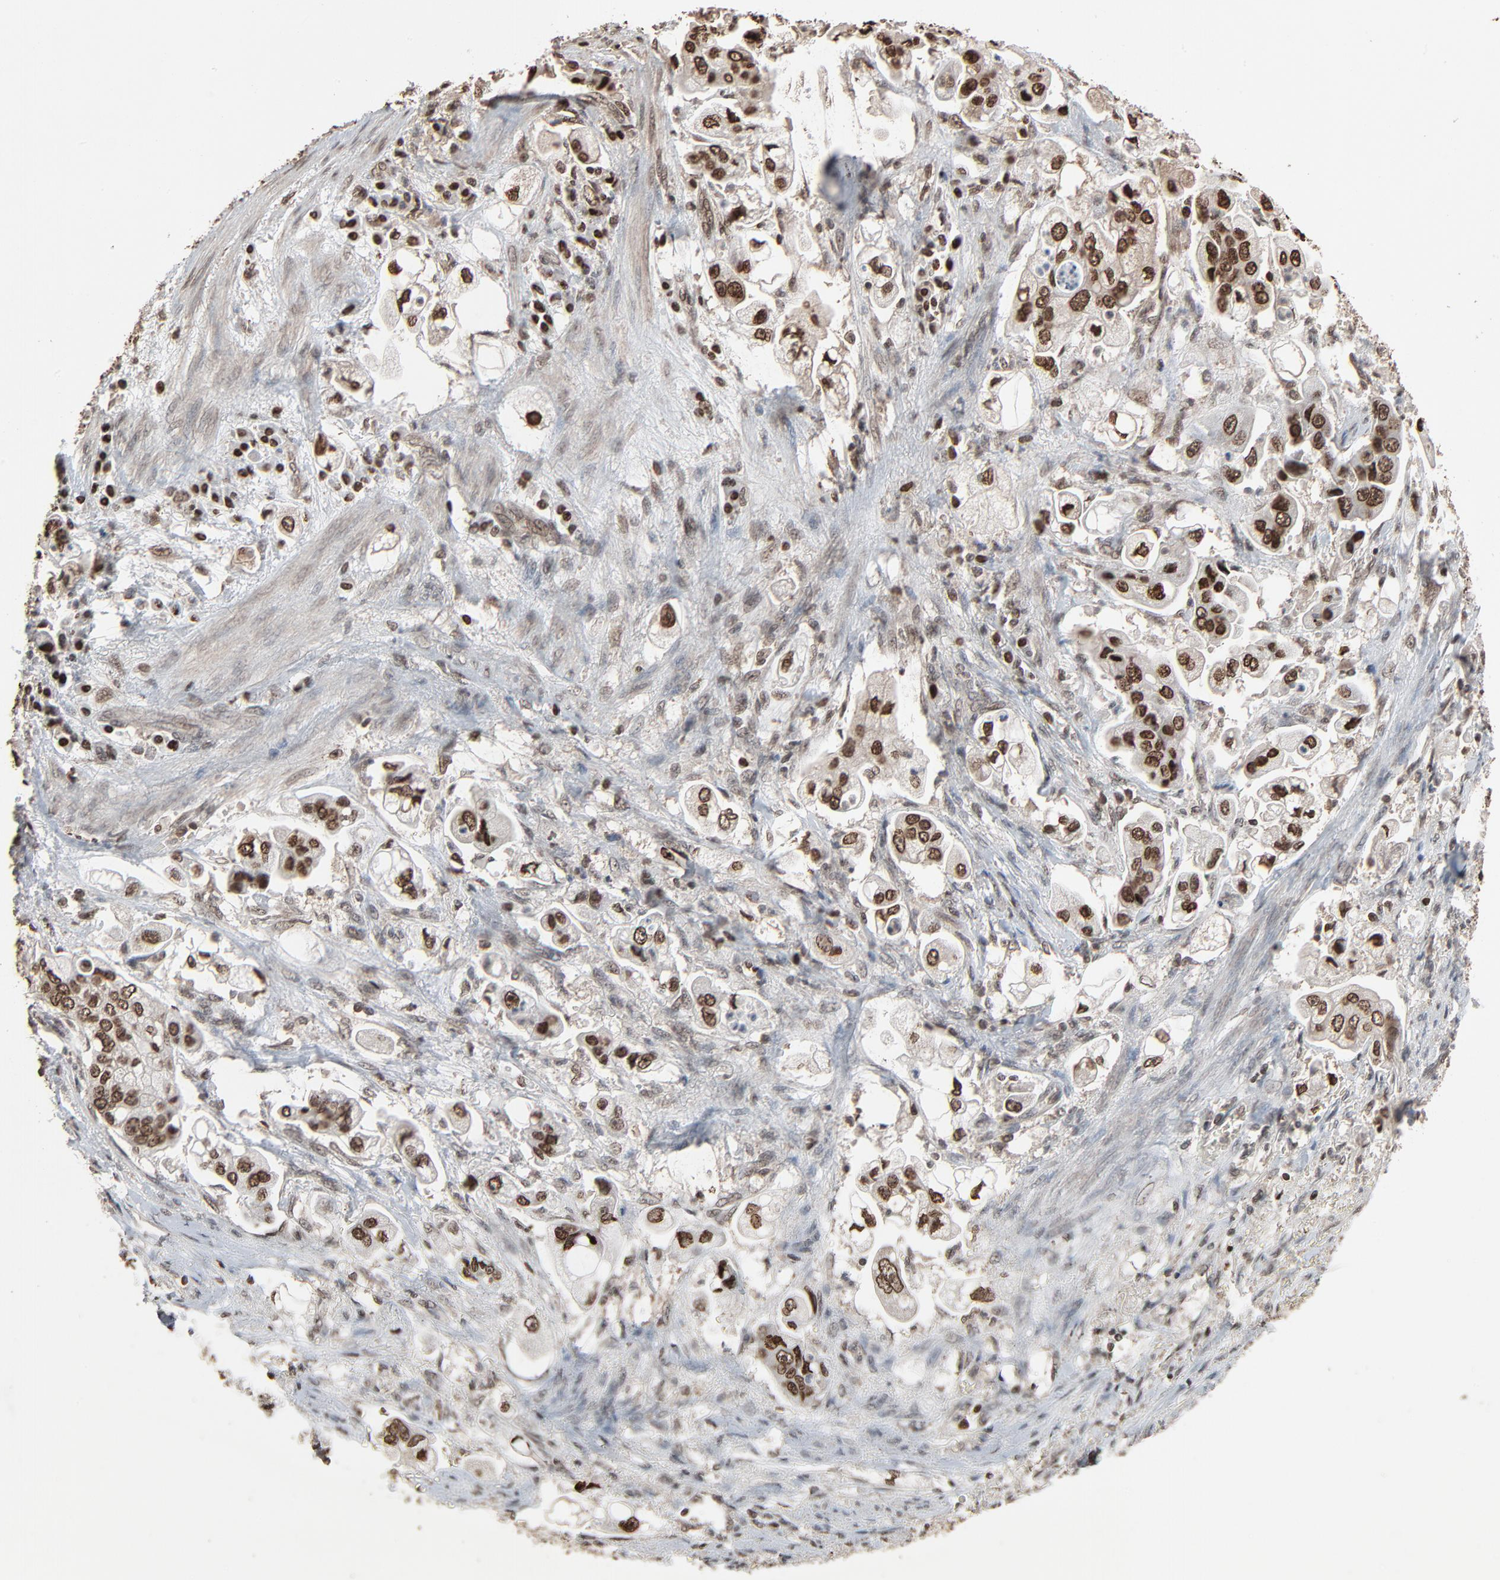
{"staining": {"intensity": "strong", "quantity": ">75%", "location": "nuclear"}, "tissue": "stomach cancer", "cell_type": "Tumor cells", "image_type": "cancer", "snomed": [{"axis": "morphology", "description": "Adenocarcinoma, NOS"}, {"axis": "topography", "description": "Stomach"}], "caption": "Immunohistochemistry of human stomach cancer (adenocarcinoma) shows high levels of strong nuclear staining in about >75% of tumor cells.", "gene": "RPS6KA3", "patient": {"sex": "male", "age": 62}}